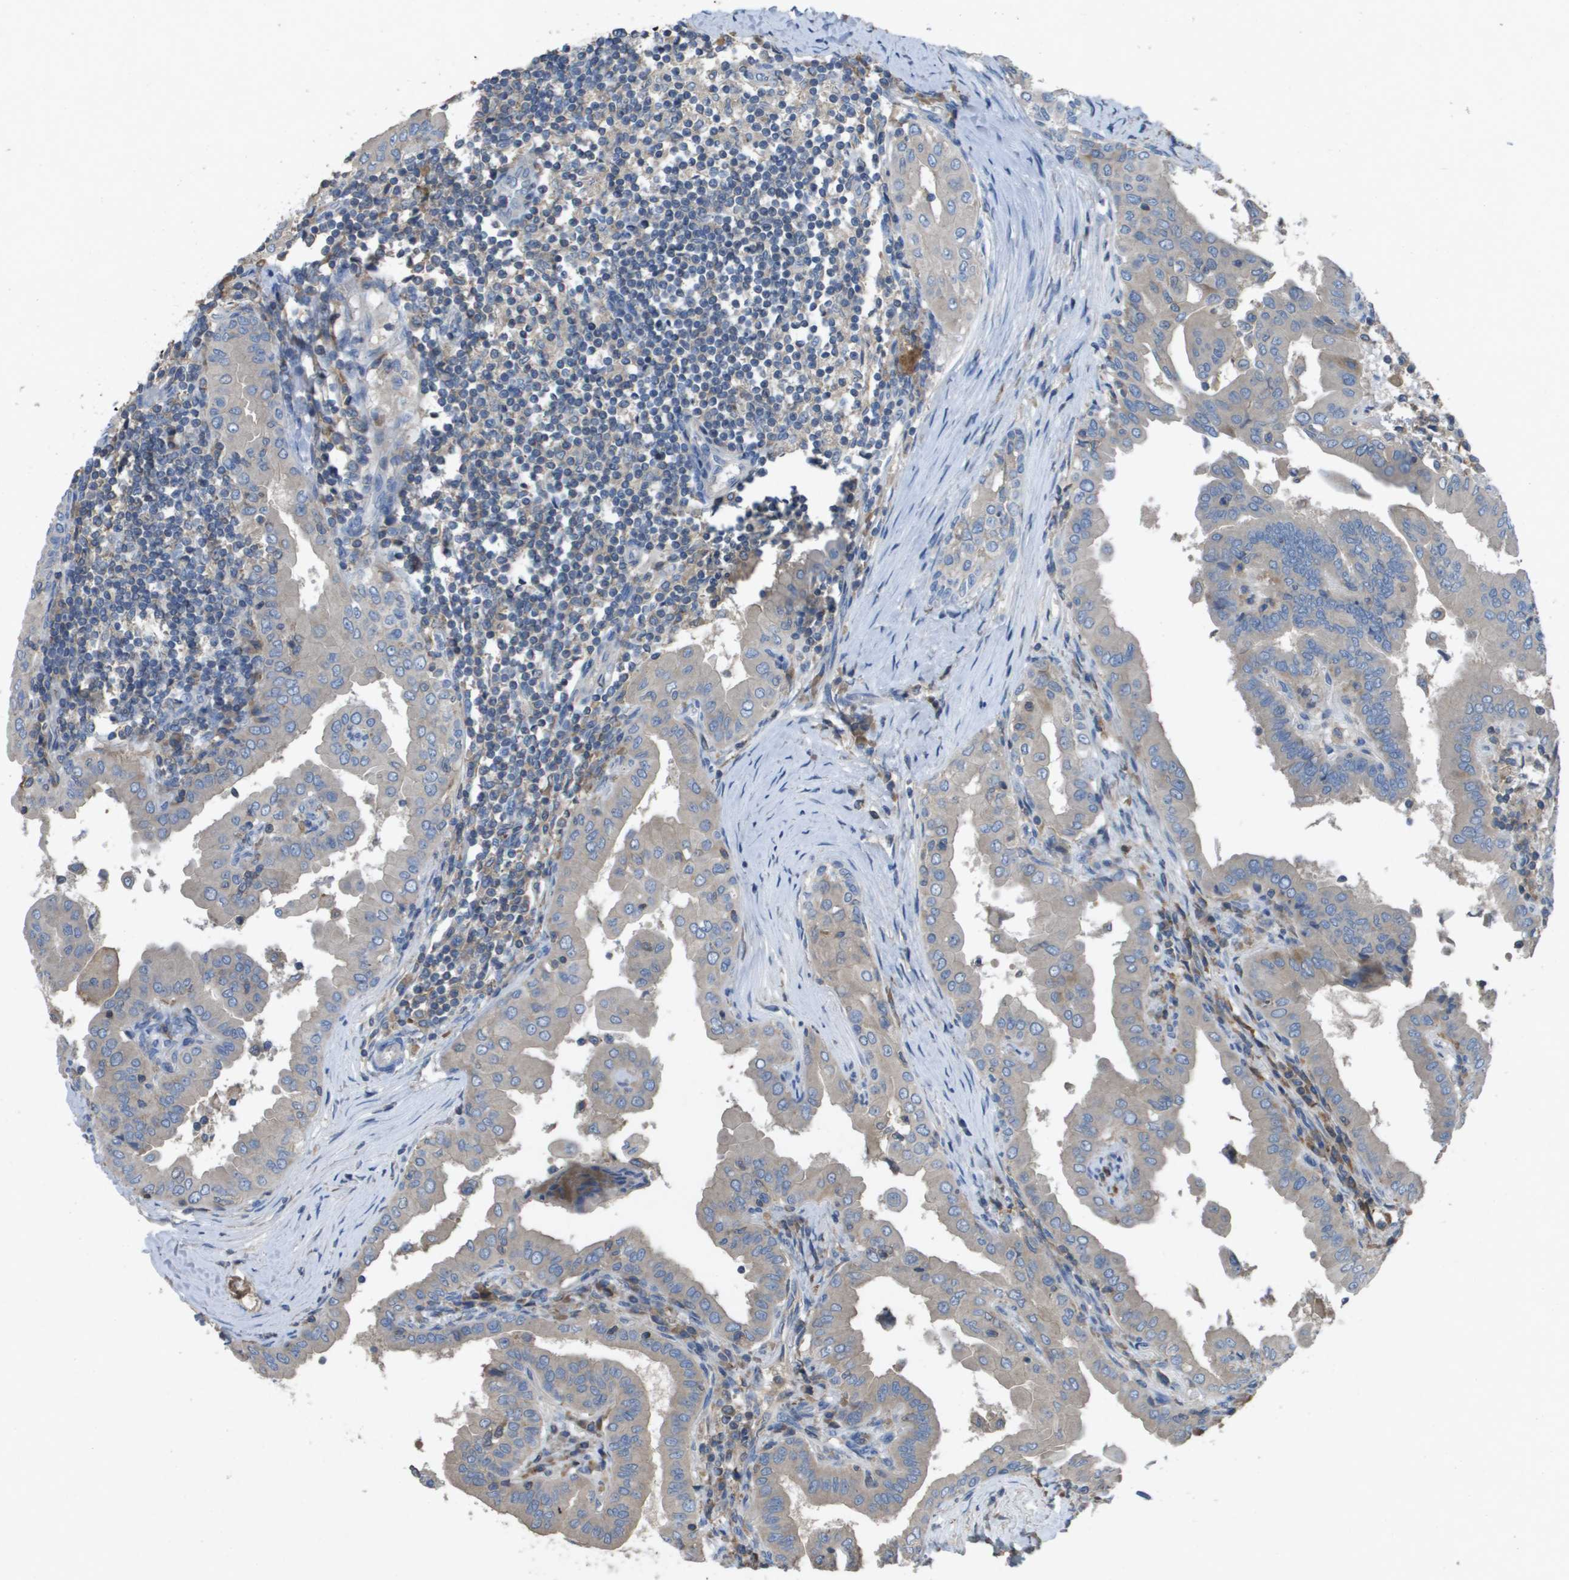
{"staining": {"intensity": "negative", "quantity": "none", "location": "none"}, "tissue": "thyroid cancer", "cell_type": "Tumor cells", "image_type": "cancer", "snomed": [{"axis": "morphology", "description": "Papillary adenocarcinoma, NOS"}, {"axis": "topography", "description": "Thyroid gland"}], "caption": "The immunohistochemistry (IHC) image has no significant expression in tumor cells of thyroid cancer tissue. (DAB immunohistochemistry visualized using brightfield microscopy, high magnification).", "gene": "CLCA4", "patient": {"sex": "male", "age": 33}}